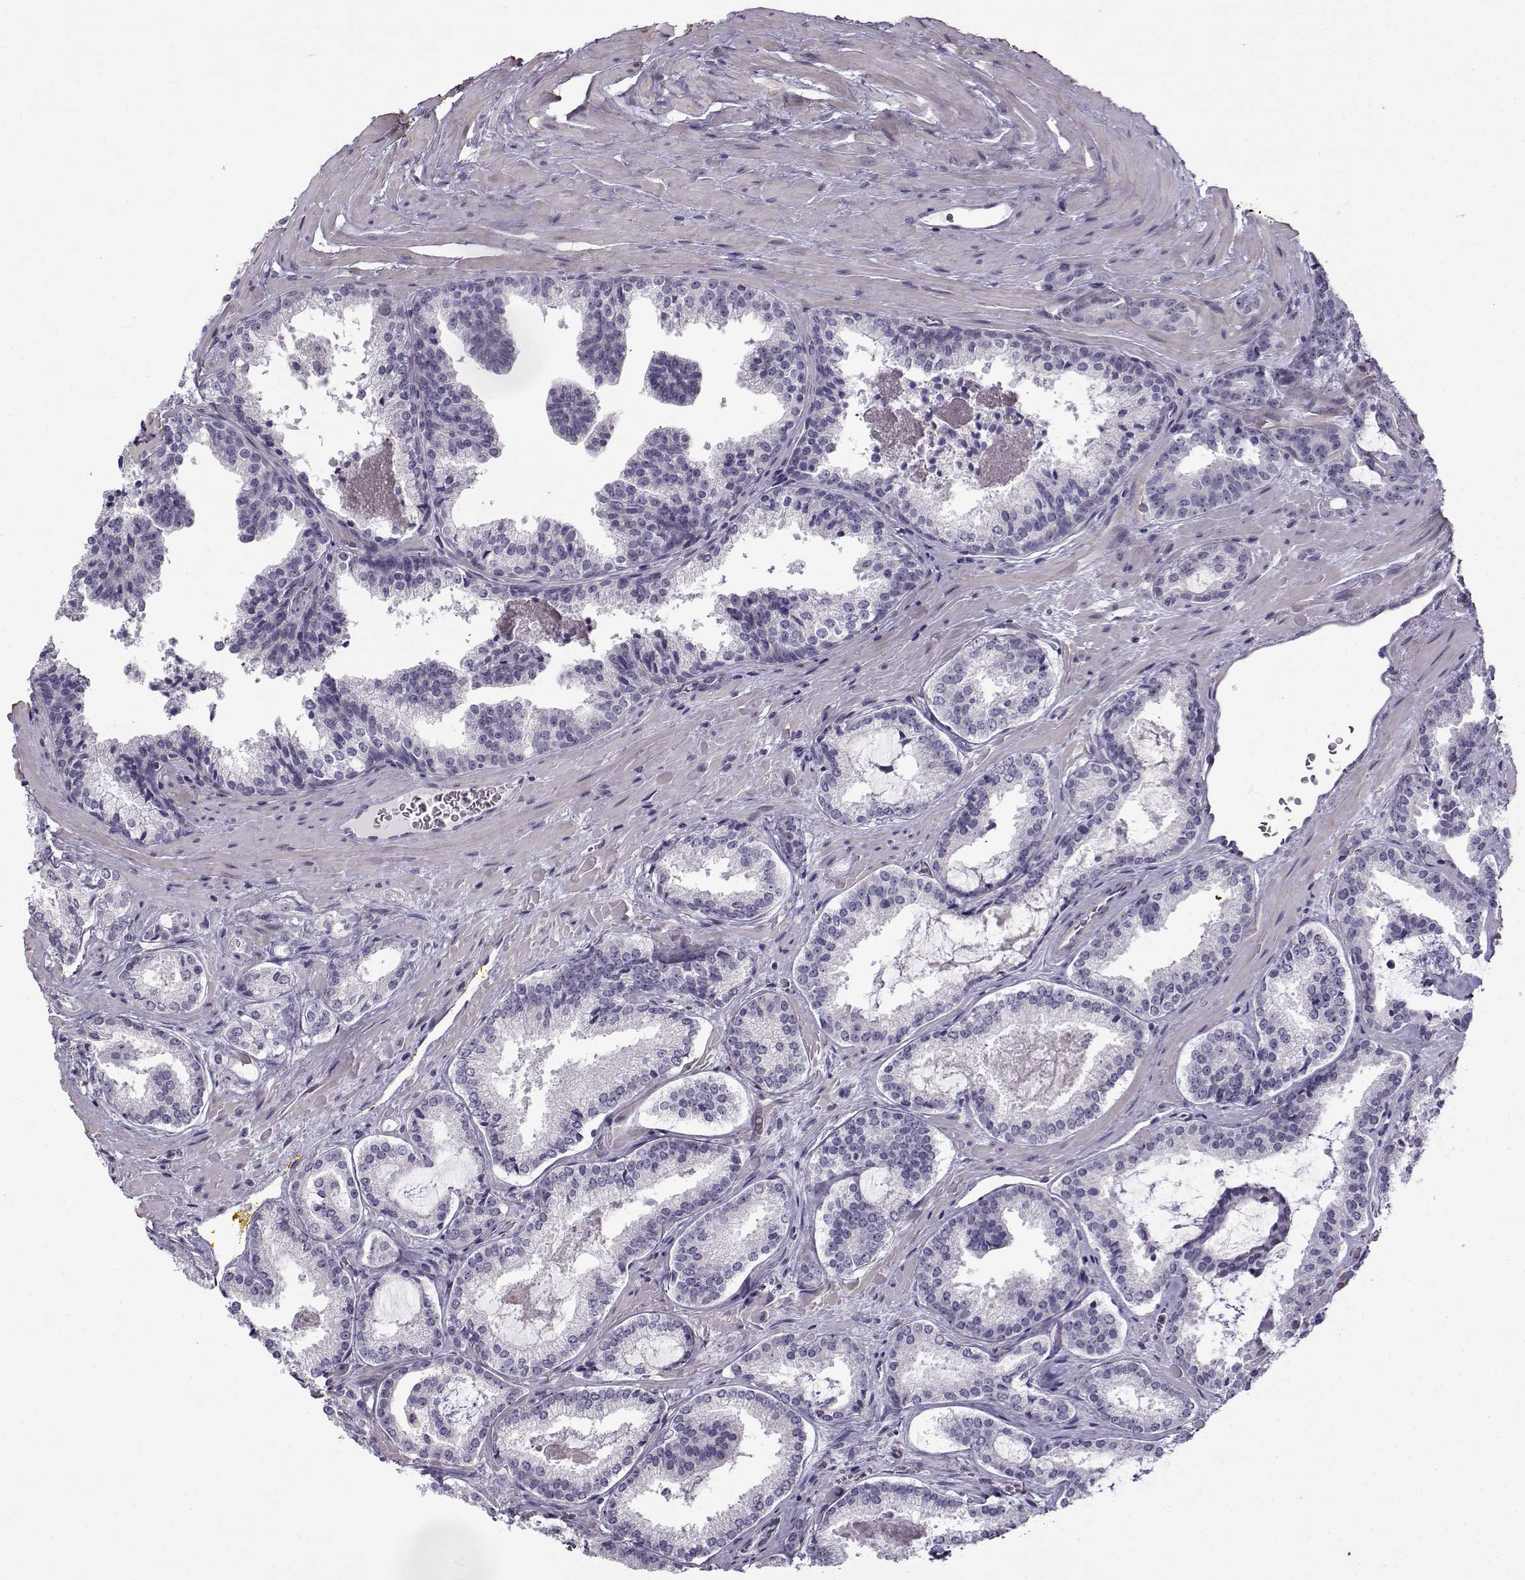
{"staining": {"intensity": "negative", "quantity": "none", "location": "none"}, "tissue": "prostate cancer", "cell_type": "Tumor cells", "image_type": "cancer", "snomed": [{"axis": "morphology", "description": "Adenocarcinoma, NOS"}, {"axis": "morphology", "description": "Adenocarcinoma, High grade"}, {"axis": "topography", "description": "Prostate"}], "caption": "Prostate cancer was stained to show a protein in brown. There is no significant staining in tumor cells.", "gene": "TEX55", "patient": {"sex": "male", "age": 62}}